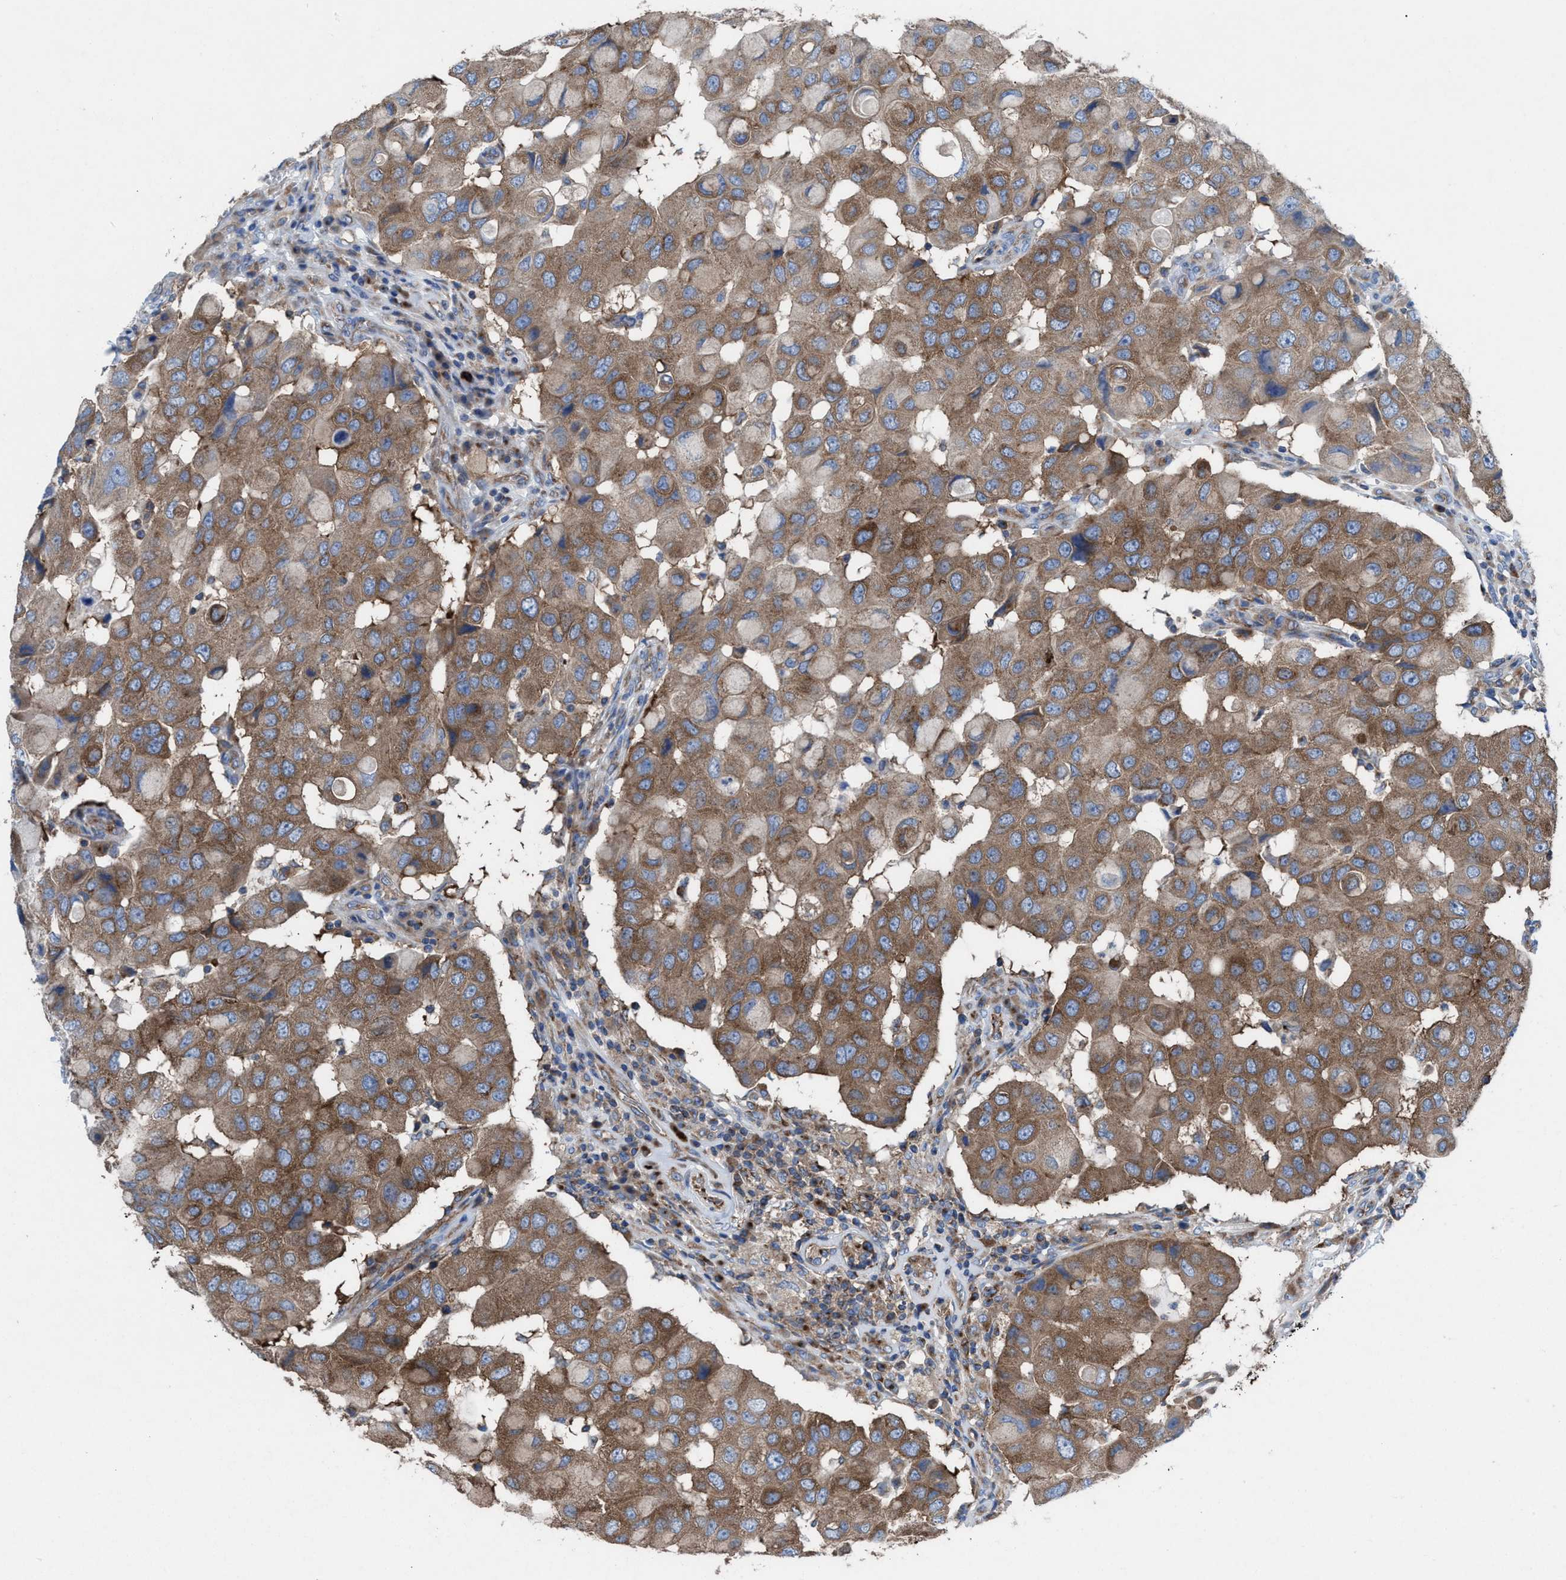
{"staining": {"intensity": "moderate", "quantity": ">75%", "location": "cytoplasmic/membranous"}, "tissue": "breast cancer", "cell_type": "Tumor cells", "image_type": "cancer", "snomed": [{"axis": "morphology", "description": "Duct carcinoma"}, {"axis": "topography", "description": "Breast"}], "caption": "About >75% of tumor cells in breast infiltrating ductal carcinoma exhibit moderate cytoplasmic/membranous protein staining as visualized by brown immunohistochemical staining.", "gene": "NYAP1", "patient": {"sex": "female", "age": 27}}